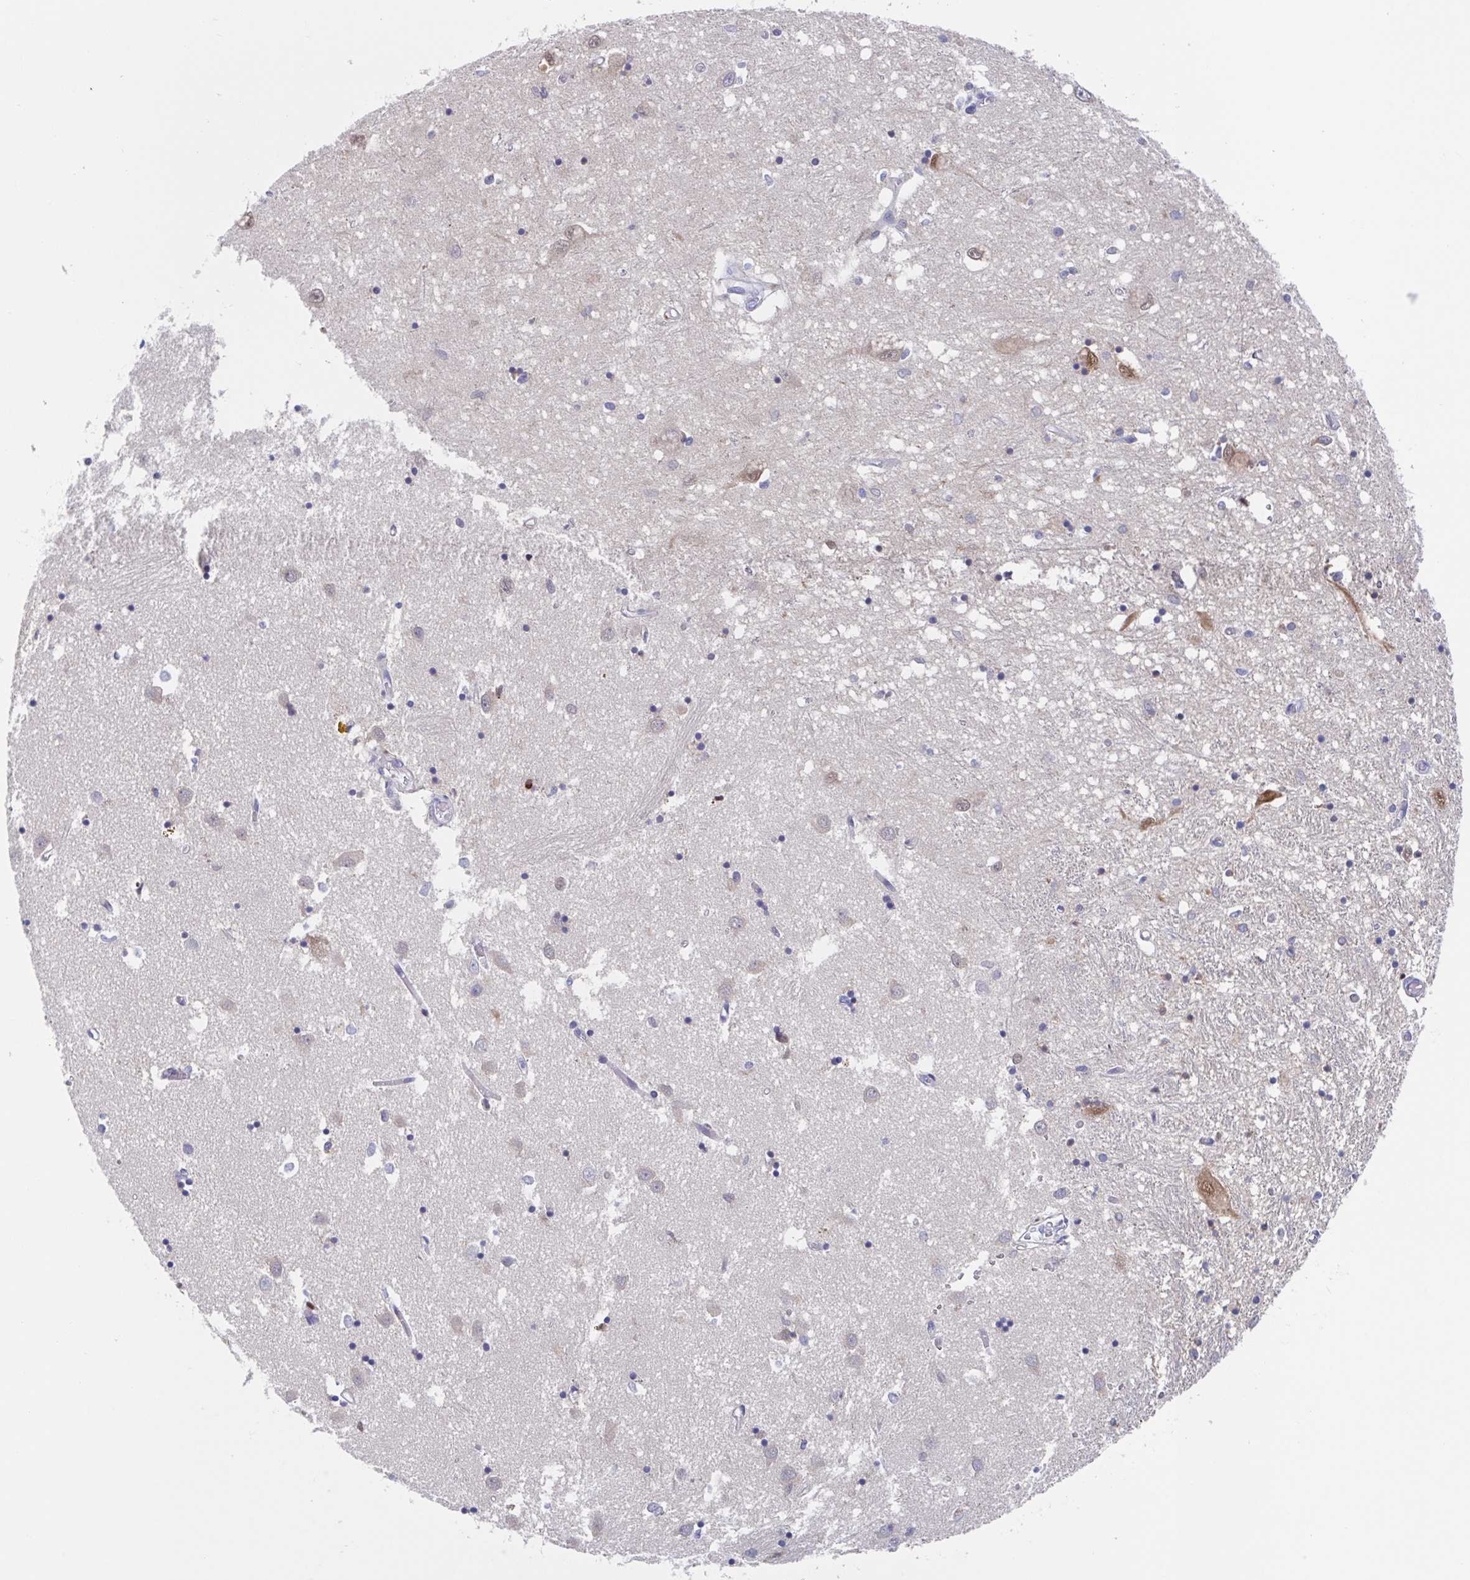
{"staining": {"intensity": "negative", "quantity": "none", "location": "none"}, "tissue": "caudate", "cell_type": "Glial cells", "image_type": "normal", "snomed": [{"axis": "morphology", "description": "Normal tissue, NOS"}, {"axis": "topography", "description": "Lateral ventricle wall"}], "caption": "A high-resolution image shows IHC staining of normal caudate, which displays no significant staining in glial cells.", "gene": "FCGR3A", "patient": {"sex": "male", "age": 70}}